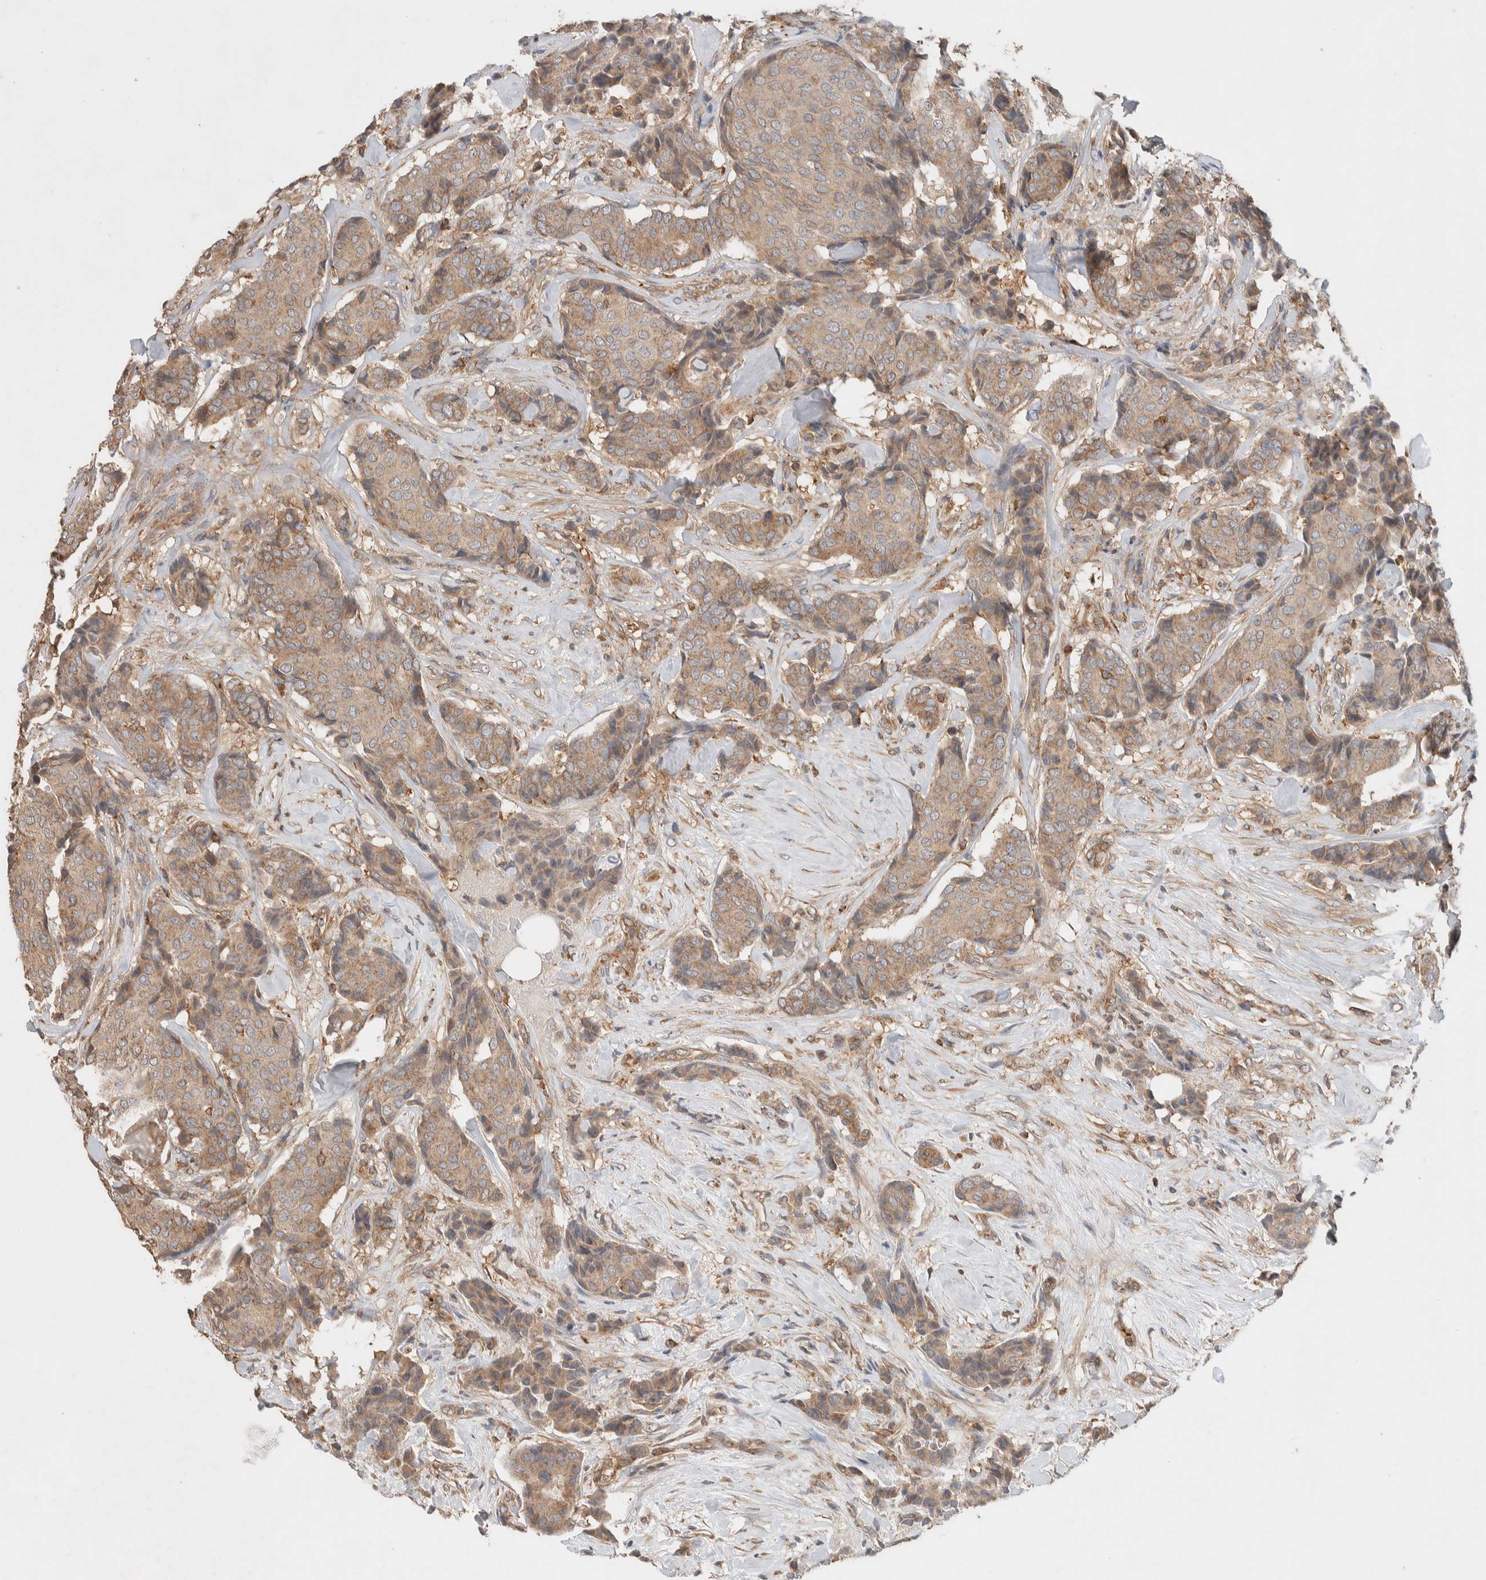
{"staining": {"intensity": "moderate", "quantity": ">75%", "location": "cytoplasmic/membranous"}, "tissue": "breast cancer", "cell_type": "Tumor cells", "image_type": "cancer", "snomed": [{"axis": "morphology", "description": "Duct carcinoma"}, {"axis": "topography", "description": "Breast"}], "caption": "This photomicrograph demonstrates breast cancer (invasive ductal carcinoma) stained with immunohistochemistry (IHC) to label a protein in brown. The cytoplasmic/membranous of tumor cells show moderate positivity for the protein. Nuclei are counter-stained blue.", "gene": "DEPTOR", "patient": {"sex": "female", "age": 75}}